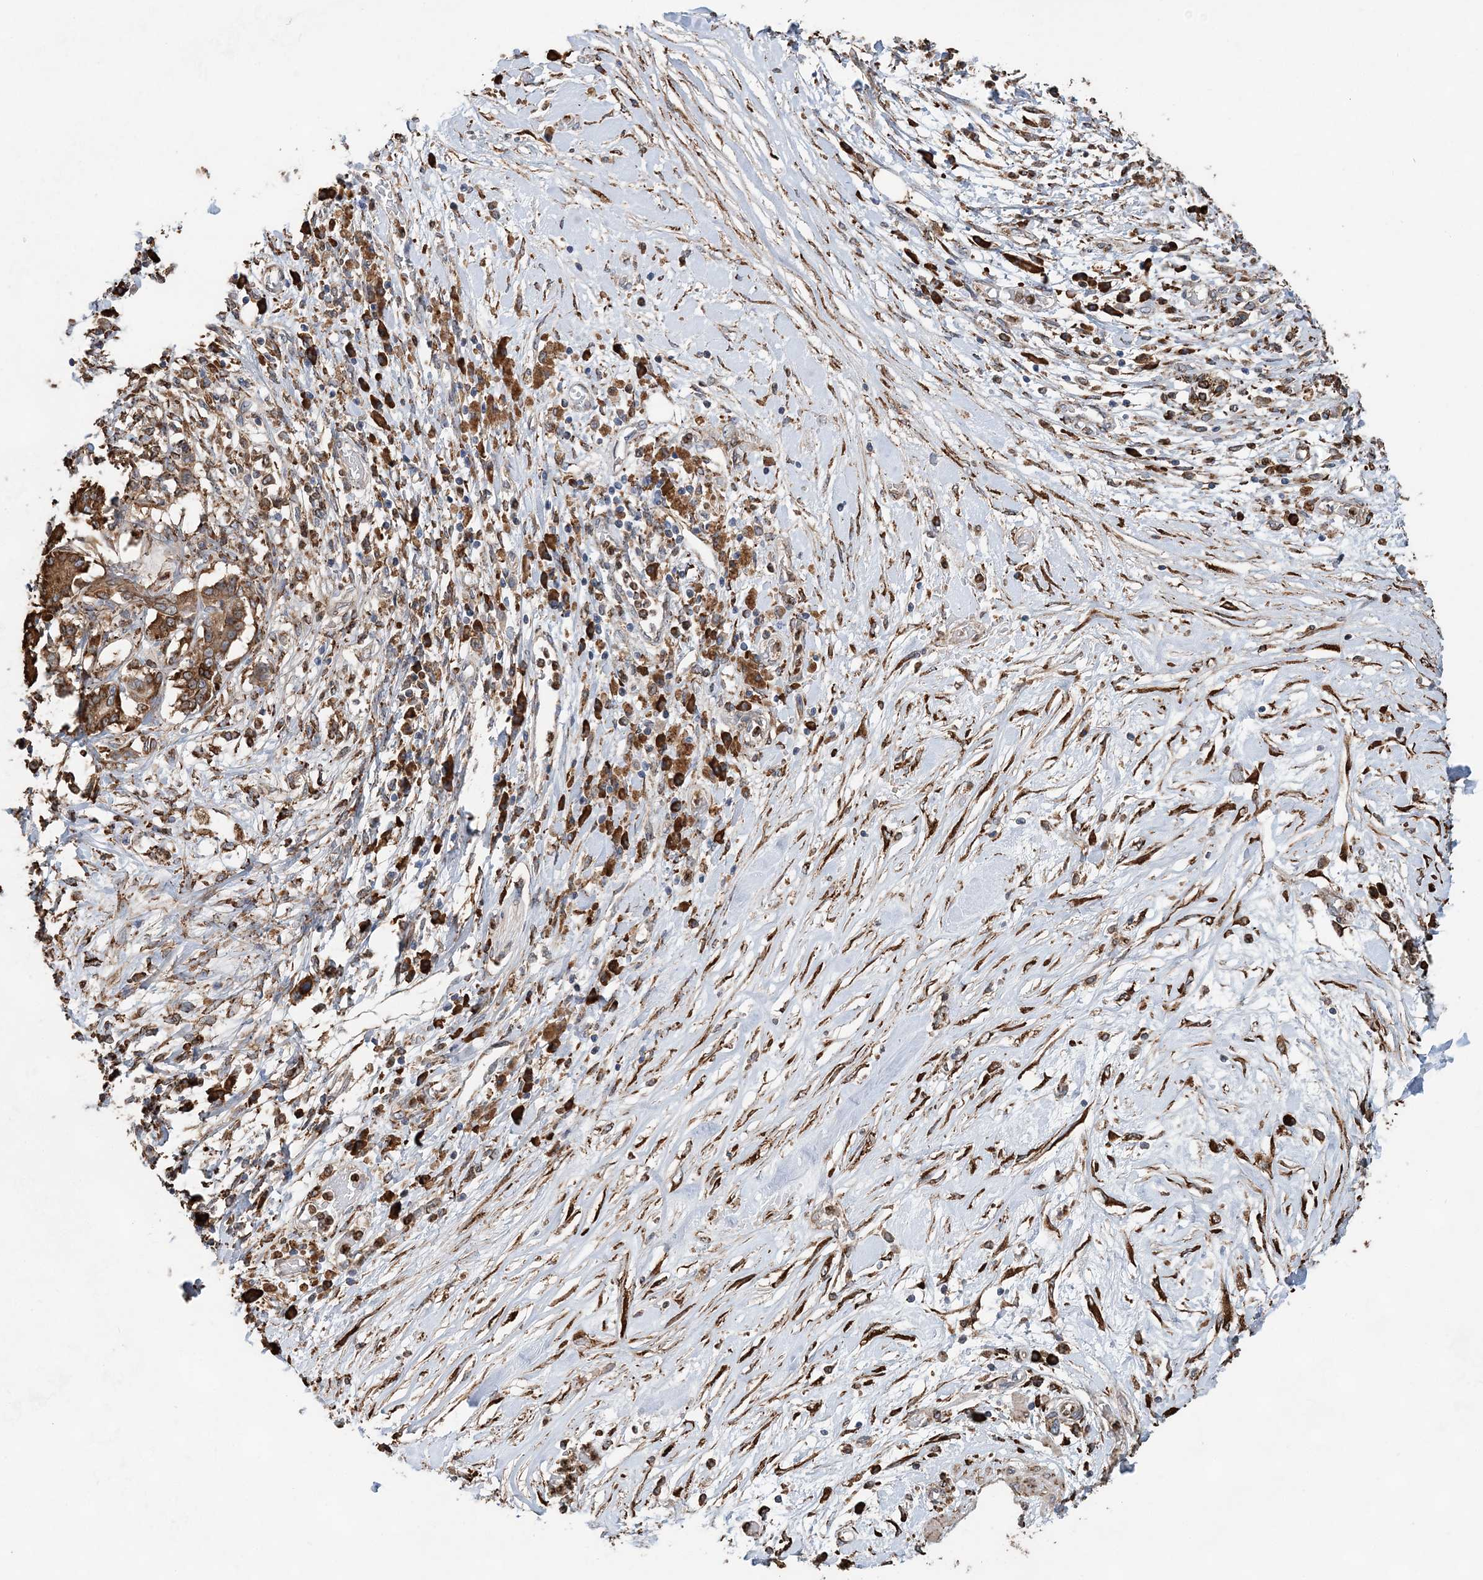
{"staining": {"intensity": "moderate", "quantity": ">75%", "location": "cytoplasmic/membranous"}, "tissue": "pancreatic cancer", "cell_type": "Tumor cells", "image_type": "cancer", "snomed": [{"axis": "morphology", "description": "Inflammation, NOS"}, {"axis": "morphology", "description": "Adenocarcinoma, NOS"}, {"axis": "topography", "description": "Pancreas"}], "caption": "Immunohistochemistry (IHC) (DAB) staining of pancreatic cancer (adenocarcinoma) reveals moderate cytoplasmic/membranous protein staining in approximately >75% of tumor cells.", "gene": "WDR12", "patient": {"sex": "female", "age": 56}}